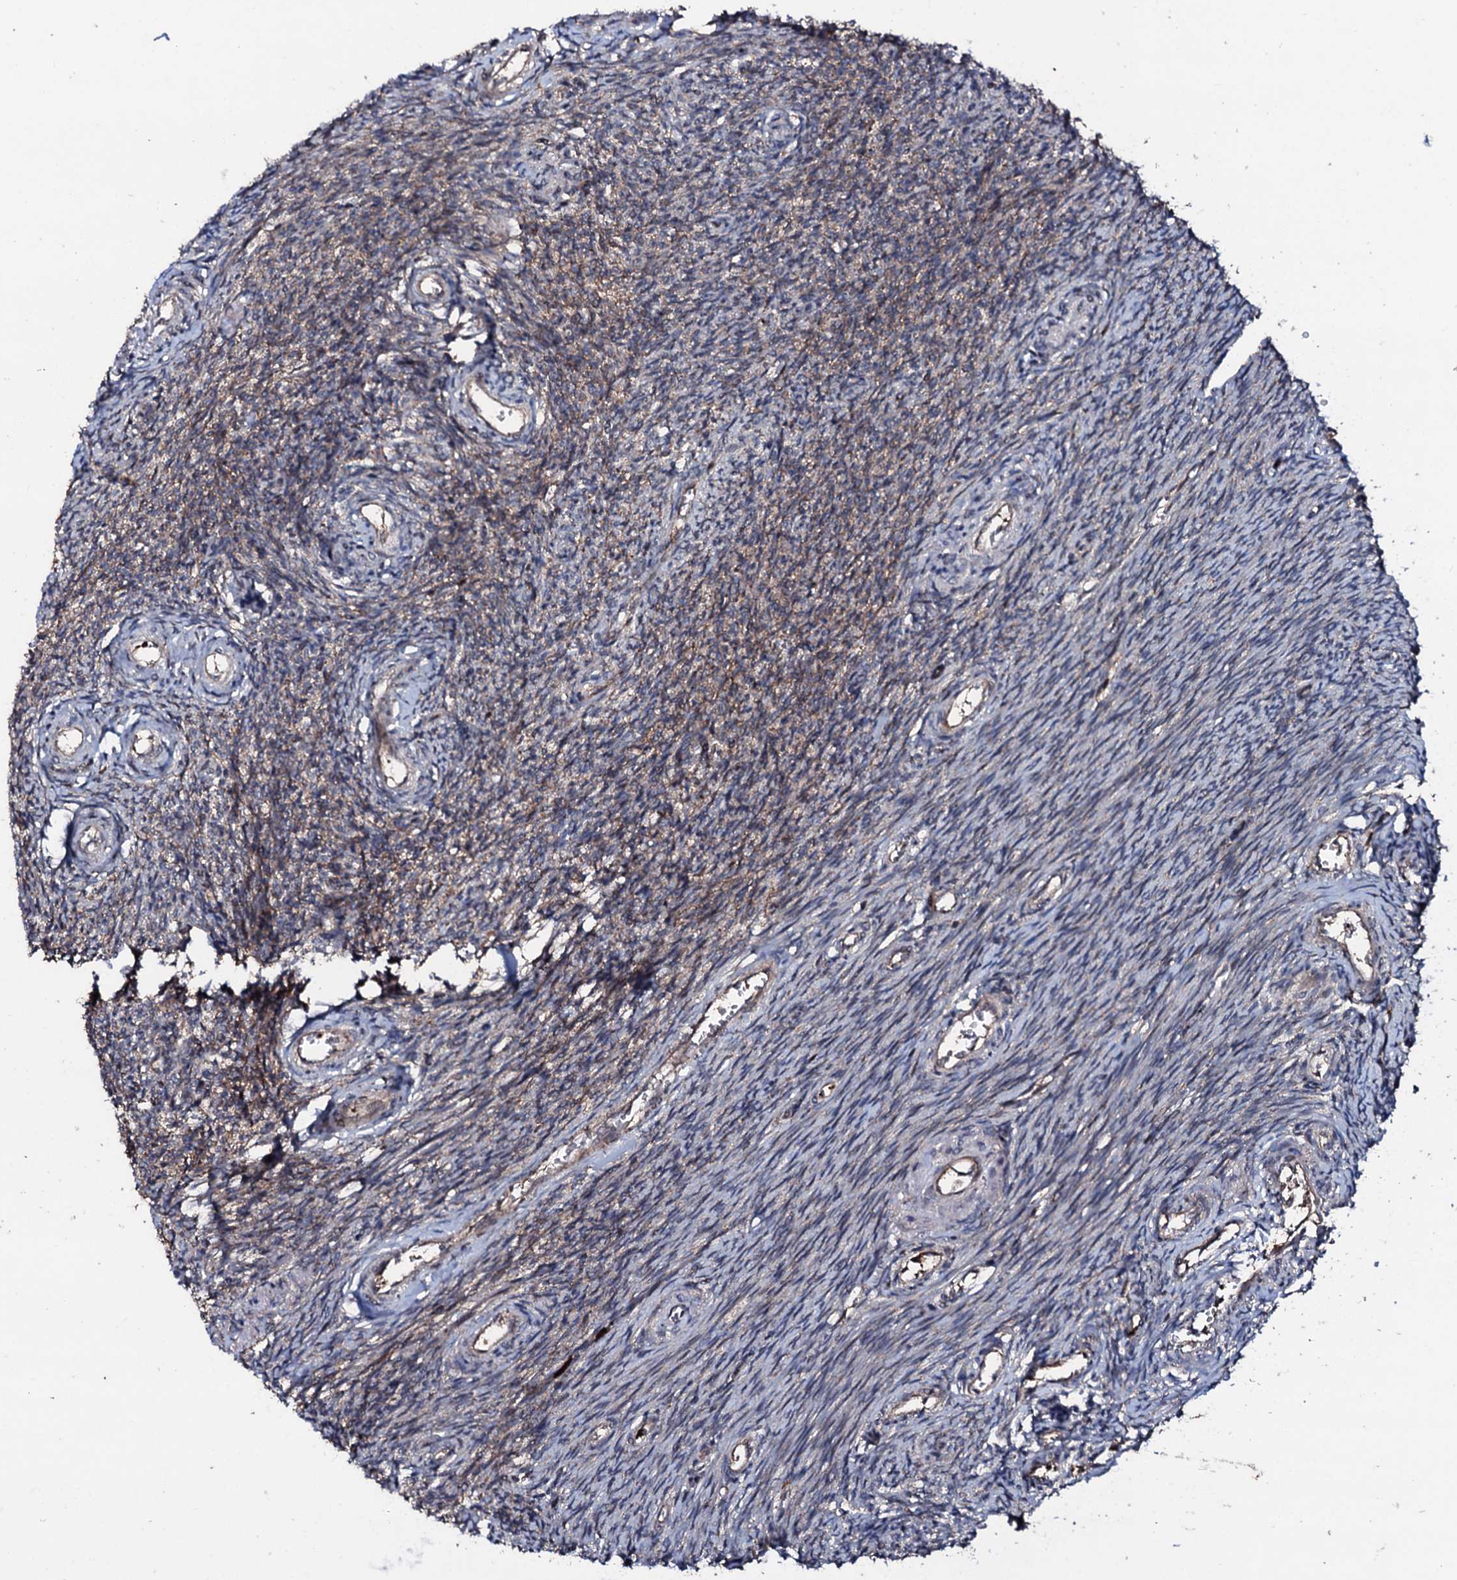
{"staining": {"intensity": "weak", "quantity": "25%-75%", "location": "cytoplasmic/membranous"}, "tissue": "ovary", "cell_type": "Ovarian stroma cells", "image_type": "normal", "snomed": [{"axis": "morphology", "description": "Normal tissue, NOS"}, {"axis": "topography", "description": "Ovary"}], "caption": "Benign ovary displays weak cytoplasmic/membranous staining in about 25%-75% of ovarian stroma cells.", "gene": "ENSG00000256591", "patient": {"sex": "female", "age": 44}}